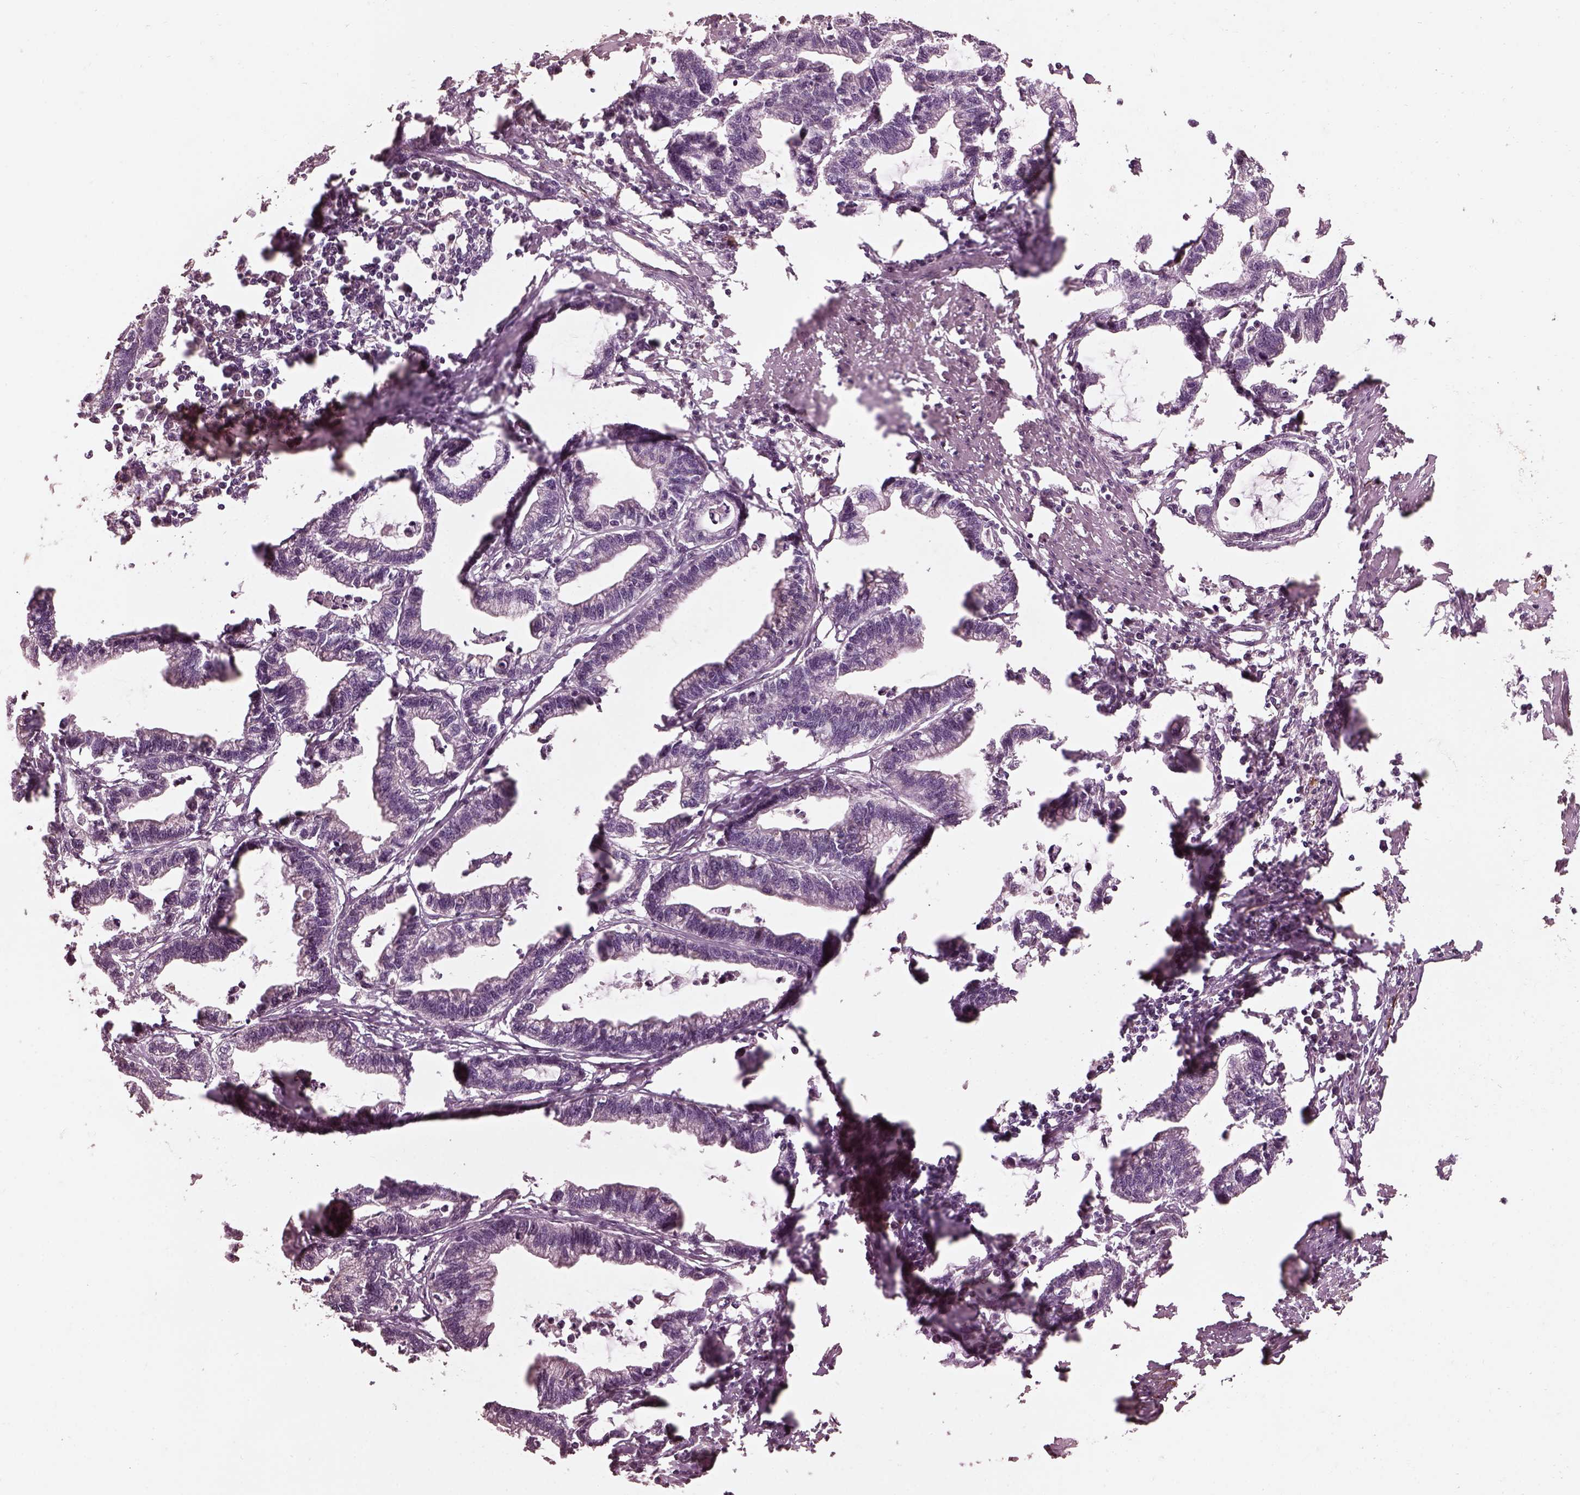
{"staining": {"intensity": "negative", "quantity": "none", "location": "none"}, "tissue": "stomach cancer", "cell_type": "Tumor cells", "image_type": "cancer", "snomed": [{"axis": "morphology", "description": "Adenocarcinoma, NOS"}, {"axis": "topography", "description": "Stomach"}], "caption": "Protein analysis of stomach adenocarcinoma shows no significant staining in tumor cells.", "gene": "EFEMP1", "patient": {"sex": "male", "age": 83}}